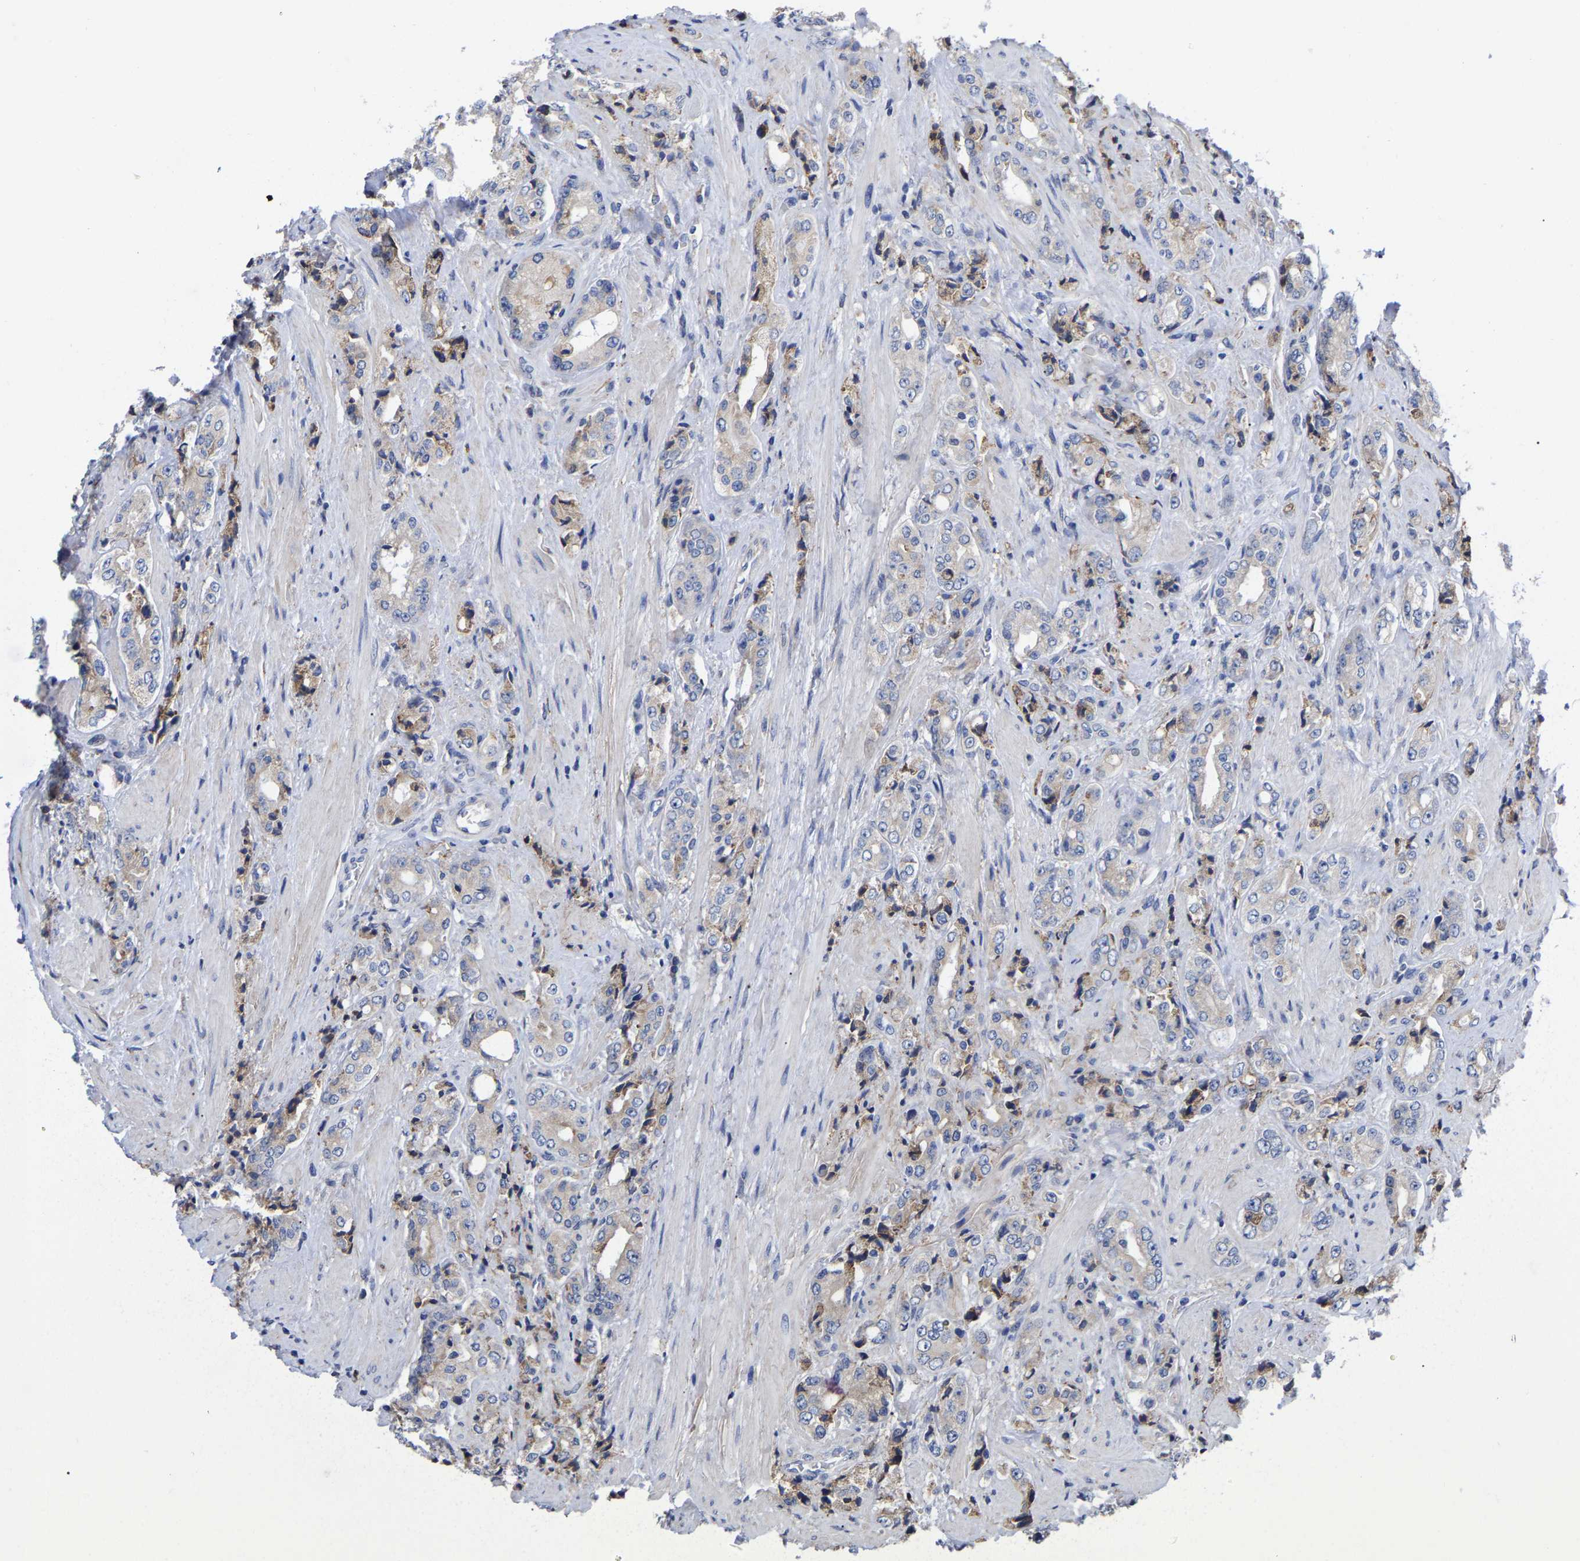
{"staining": {"intensity": "weak", "quantity": "25%-75%", "location": "cytoplasmic/membranous"}, "tissue": "prostate cancer", "cell_type": "Tumor cells", "image_type": "cancer", "snomed": [{"axis": "morphology", "description": "Adenocarcinoma, High grade"}, {"axis": "topography", "description": "Prostate"}], "caption": "Human high-grade adenocarcinoma (prostate) stained with a protein marker shows weak staining in tumor cells.", "gene": "CFAP298", "patient": {"sex": "male", "age": 61}}